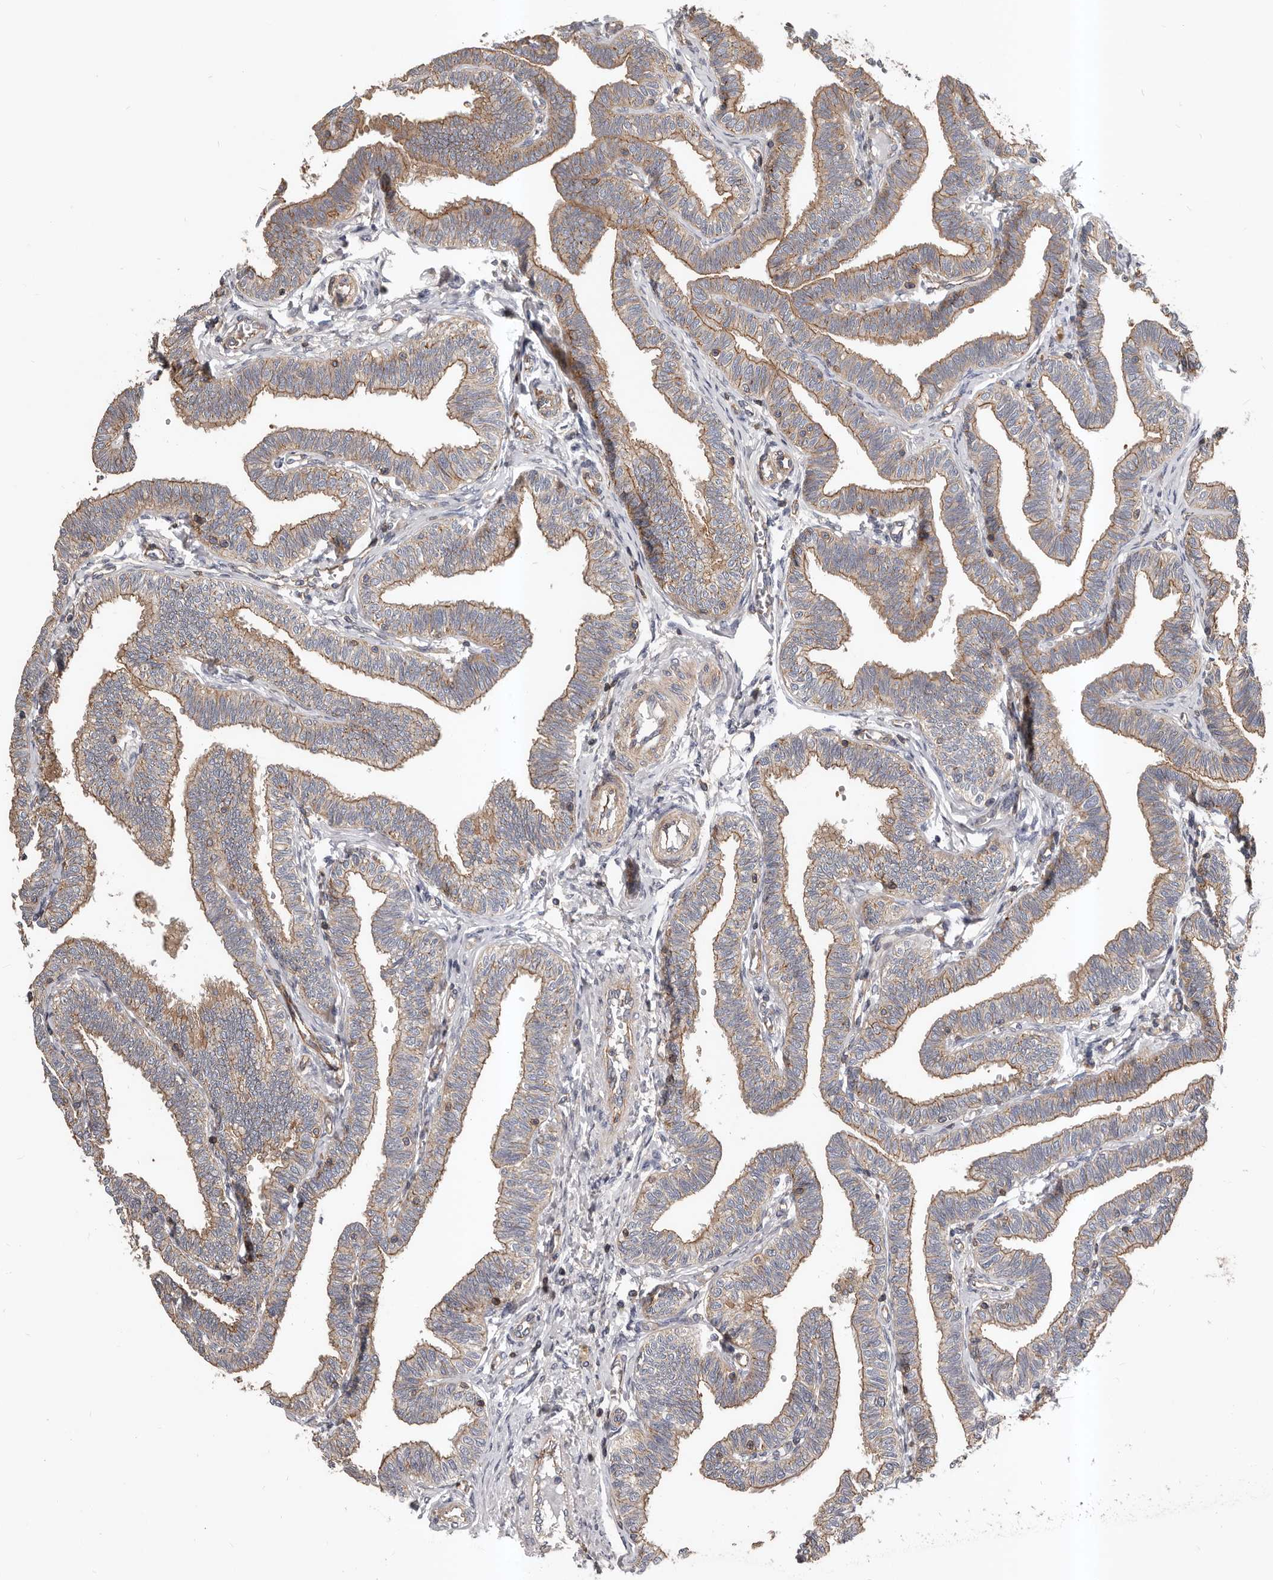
{"staining": {"intensity": "moderate", "quantity": ">75%", "location": "cytoplasmic/membranous"}, "tissue": "fallopian tube", "cell_type": "Glandular cells", "image_type": "normal", "snomed": [{"axis": "morphology", "description": "Normal tissue, NOS"}, {"axis": "topography", "description": "Fallopian tube"}, {"axis": "topography", "description": "Ovary"}], "caption": "A micrograph of fallopian tube stained for a protein displays moderate cytoplasmic/membranous brown staining in glandular cells. (Brightfield microscopy of DAB IHC at high magnification).", "gene": "PNRC2", "patient": {"sex": "female", "age": 23}}